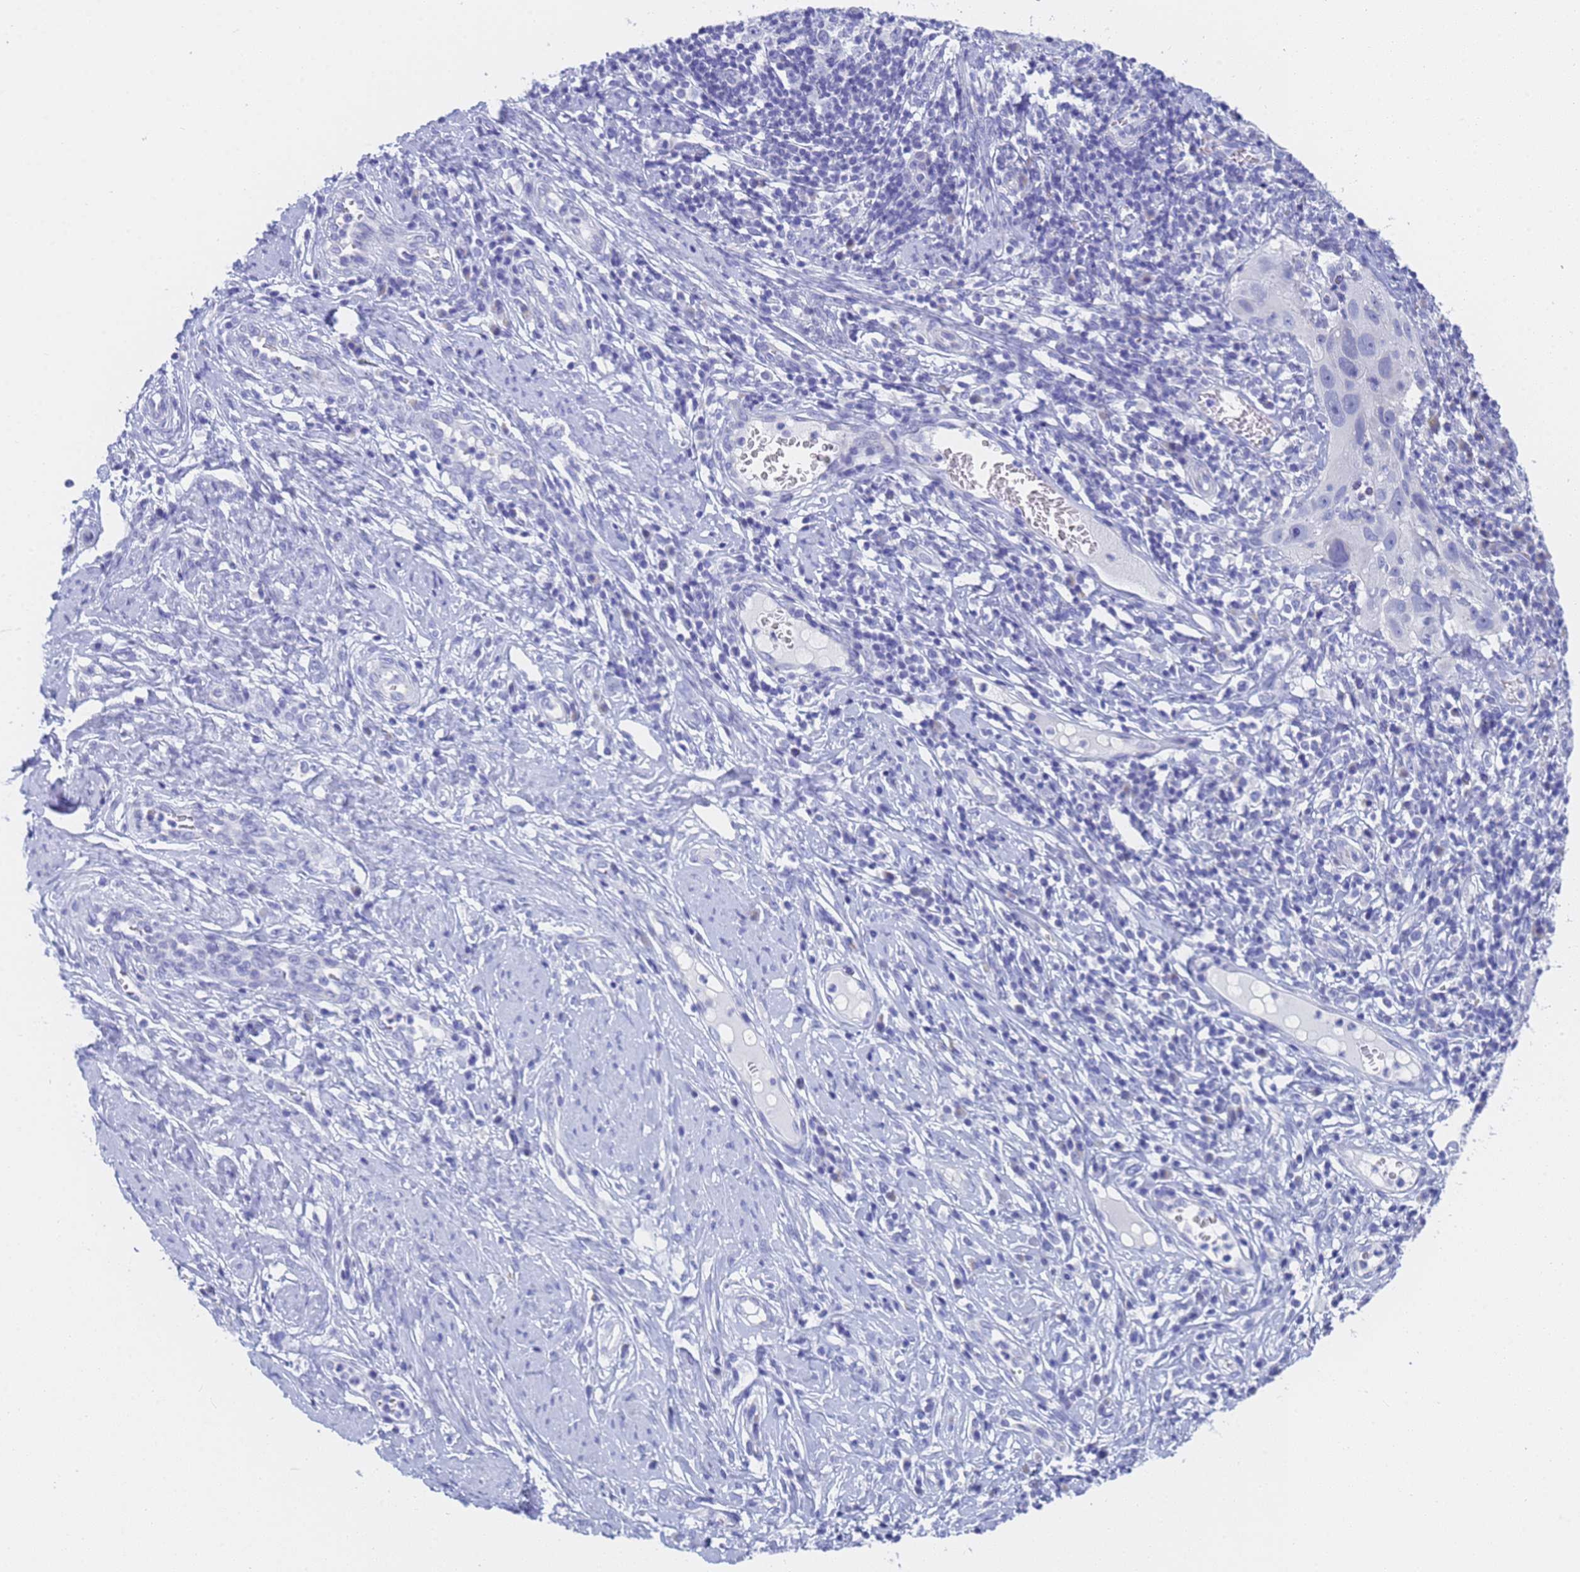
{"staining": {"intensity": "negative", "quantity": "none", "location": "none"}, "tissue": "cervical cancer", "cell_type": "Tumor cells", "image_type": "cancer", "snomed": [{"axis": "morphology", "description": "Squamous cell carcinoma, NOS"}, {"axis": "topography", "description": "Cervix"}], "caption": "A micrograph of cervical cancer (squamous cell carcinoma) stained for a protein displays no brown staining in tumor cells. (Stains: DAB (3,3'-diaminobenzidine) immunohistochemistry with hematoxylin counter stain, Microscopy: brightfield microscopy at high magnification).", "gene": "STATH", "patient": {"sex": "female", "age": 31}}